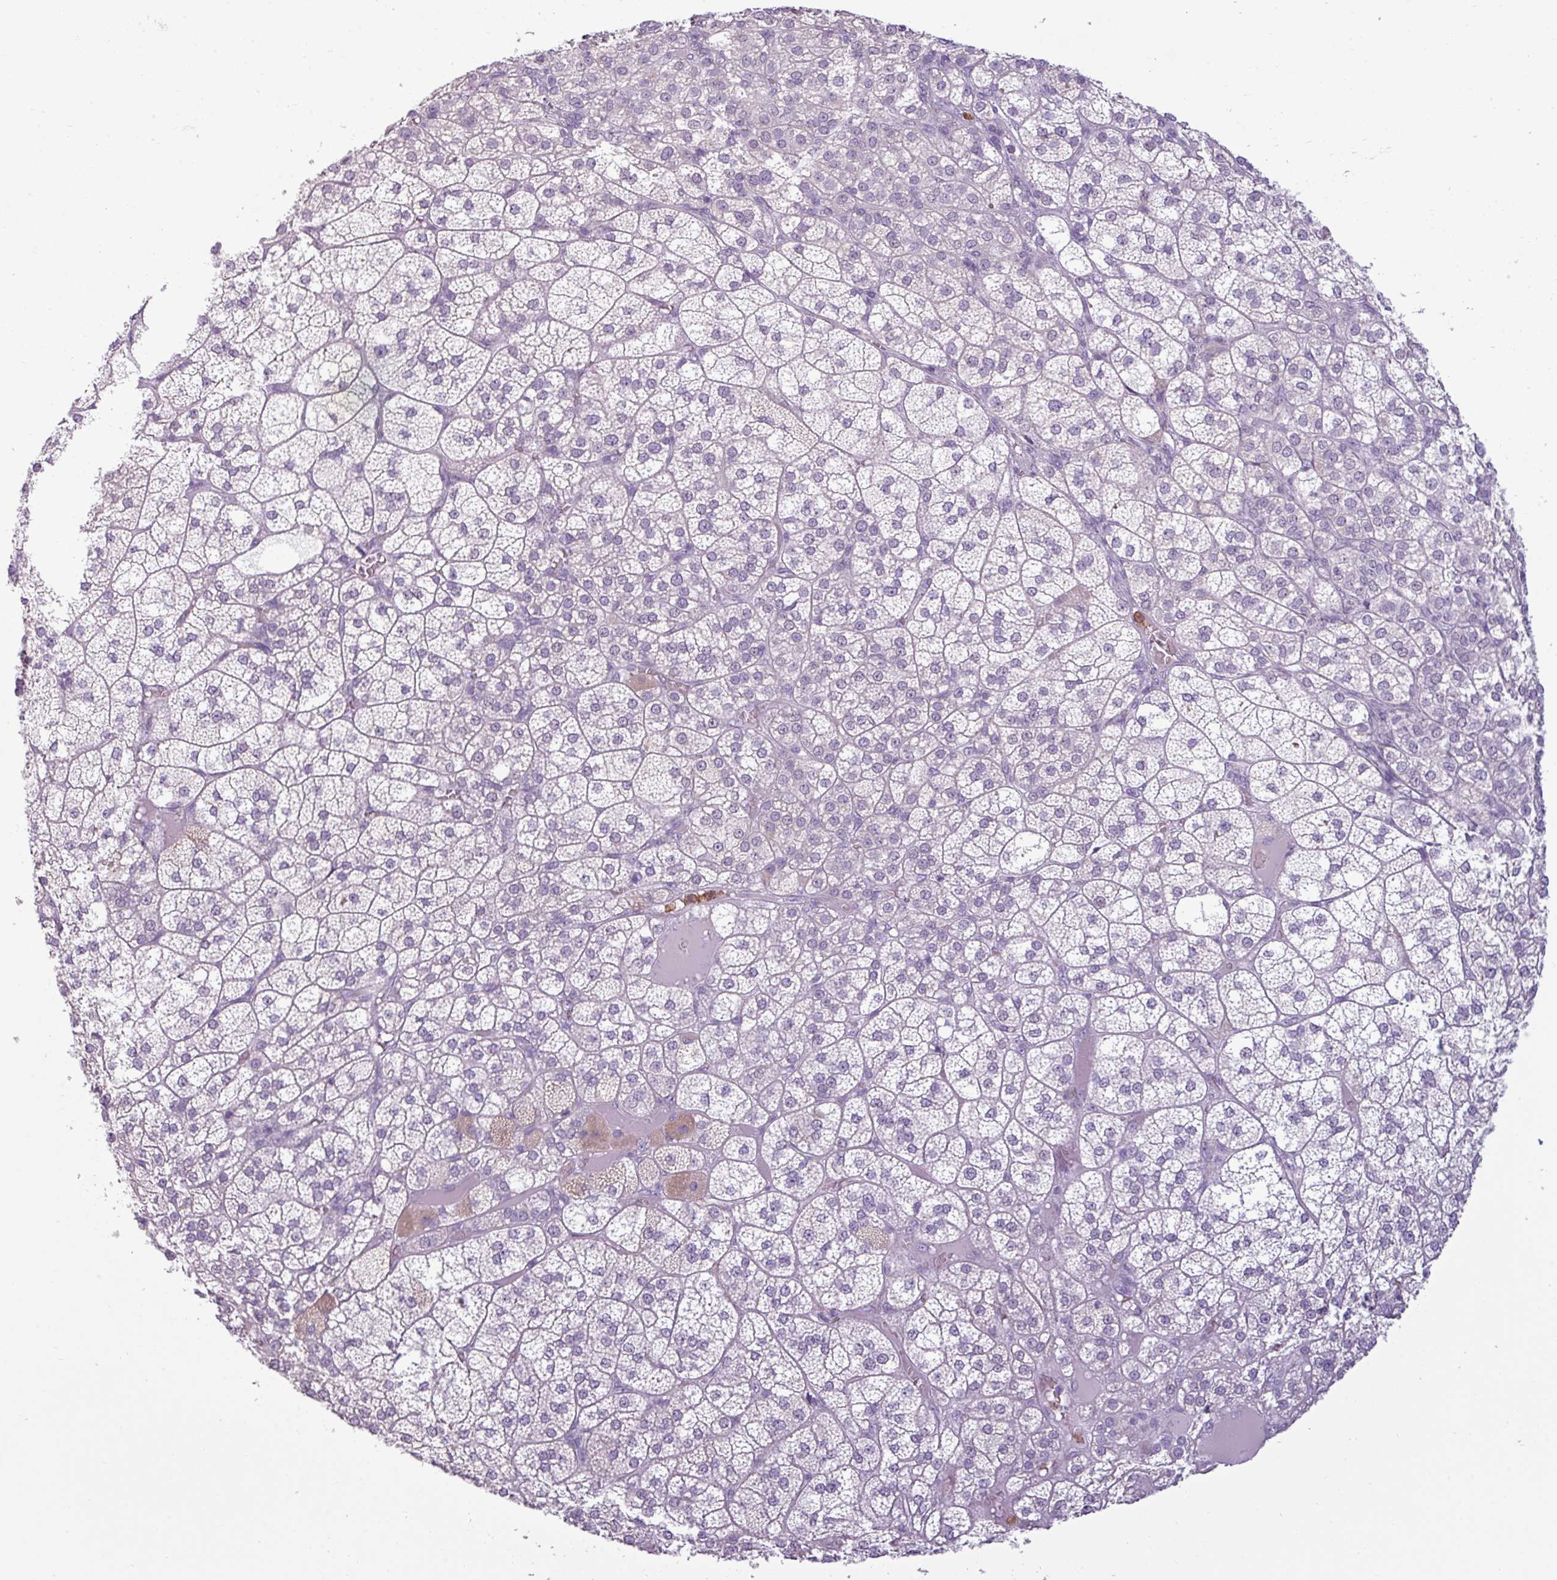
{"staining": {"intensity": "negative", "quantity": "none", "location": "none"}, "tissue": "adrenal gland", "cell_type": "Glandular cells", "image_type": "normal", "snomed": [{"axis": "morphology", "description": "Normal tissue, NOS"}, {"axis": "topography", "description": "Adrenal gland"}], "caption": "An immunohistochemistry photomicrograph of benign adrenal gland is shown. There is no staining in glandular cells of adrenal gland.", "gene": "TRIM39", "patient": {"sex": "female", "age": 60}}